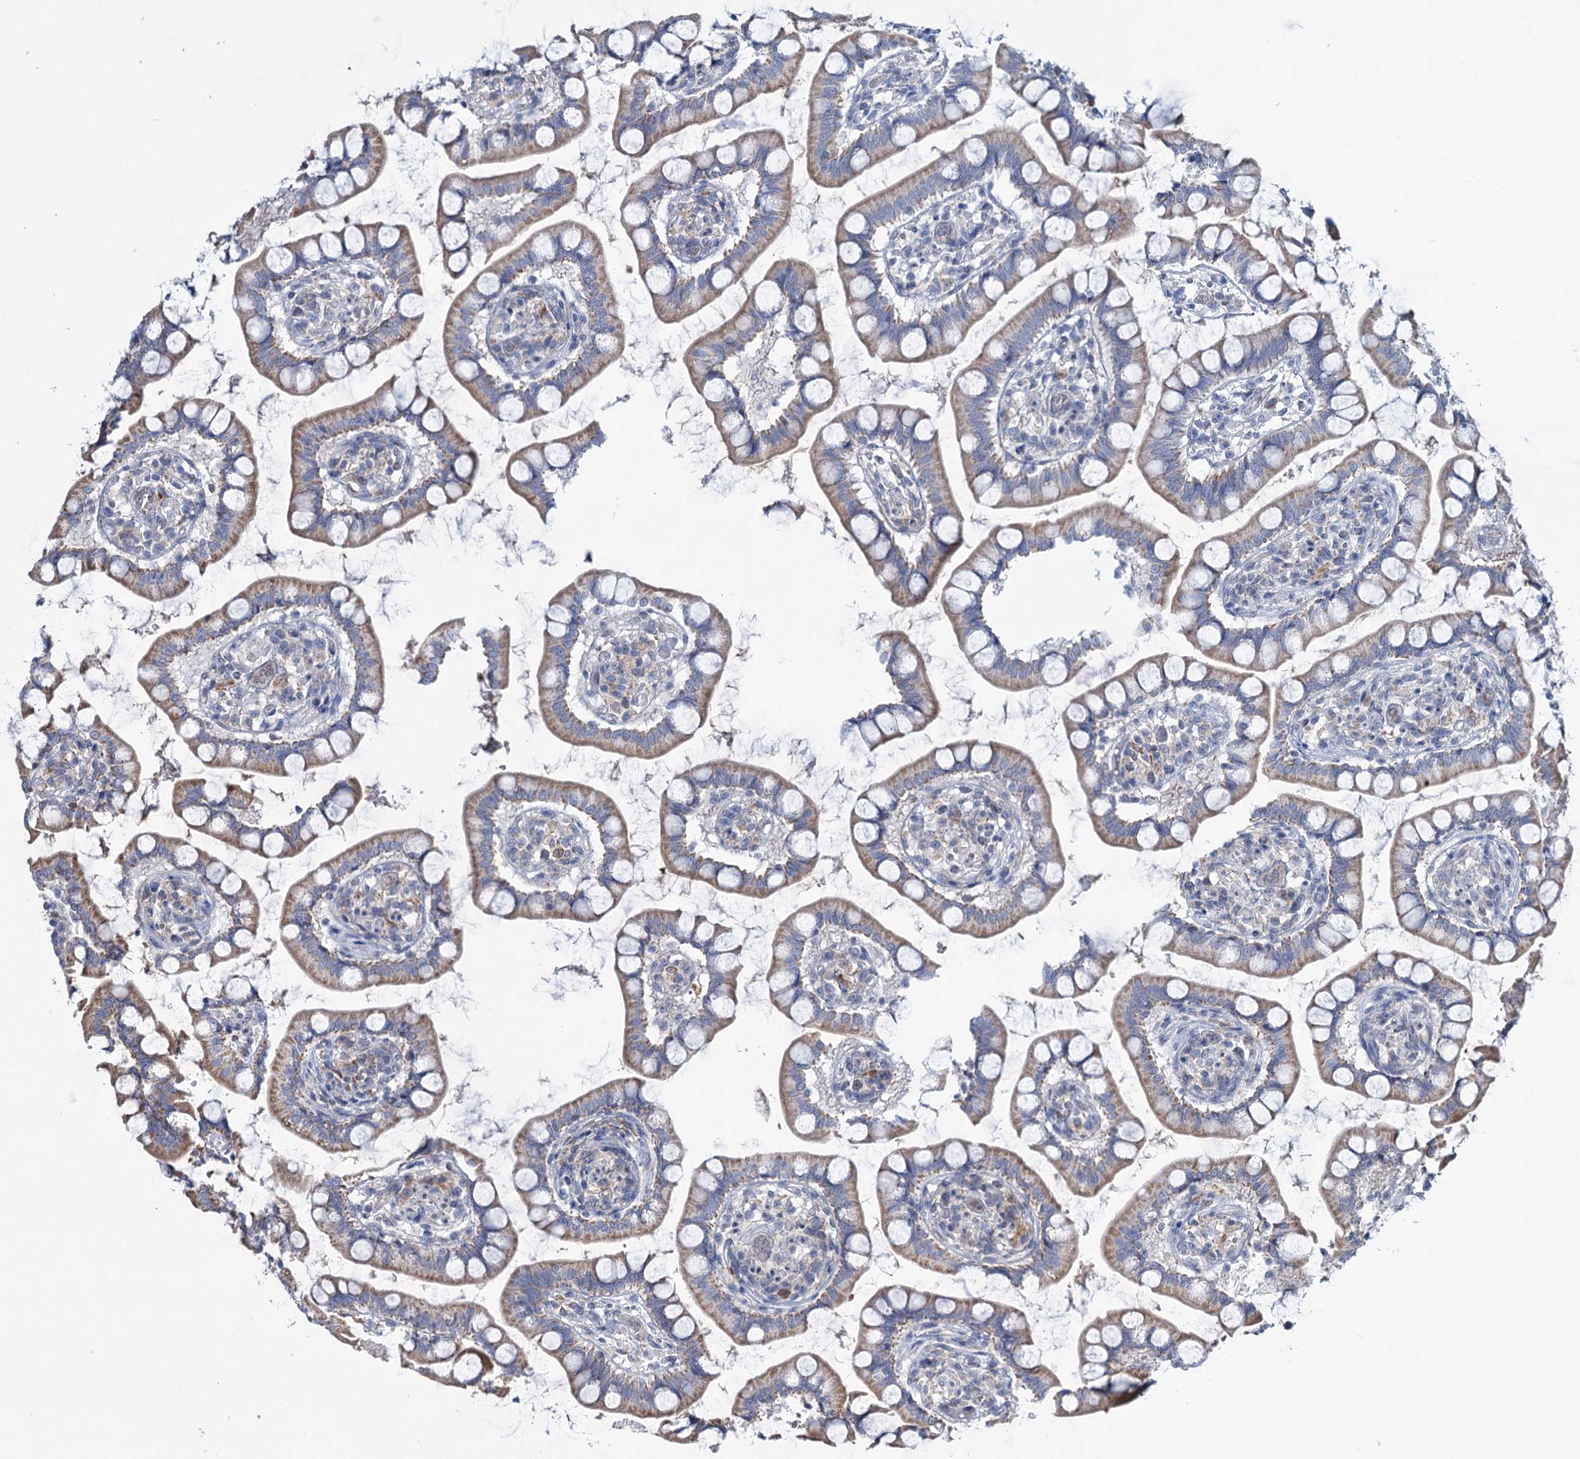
{"staining": {"intensity": "moderate", "quantity": "25%-75%", "location": "cytoplasmic/membranous"}, "tissue": "small intestine", "cell_type": "Glandular cells", "image_type": "normal", "snomed": [{"axis": "morphology", "description": "Normal tissue, NOS"}, {"axis": "topography", "description": "Small intestine"}], "caption": "The histopathology image displays staining of normal small intestine, revealing moderate cytoplasmic/membranous protein staining (brown color) within glandular cells. (Stains: DAB in brown, nuclei in blue, Microscopy: brightfield microscopy at high magnification).", "gene": "LPIN1", "patient": {"sex": "male", "age": 52}}